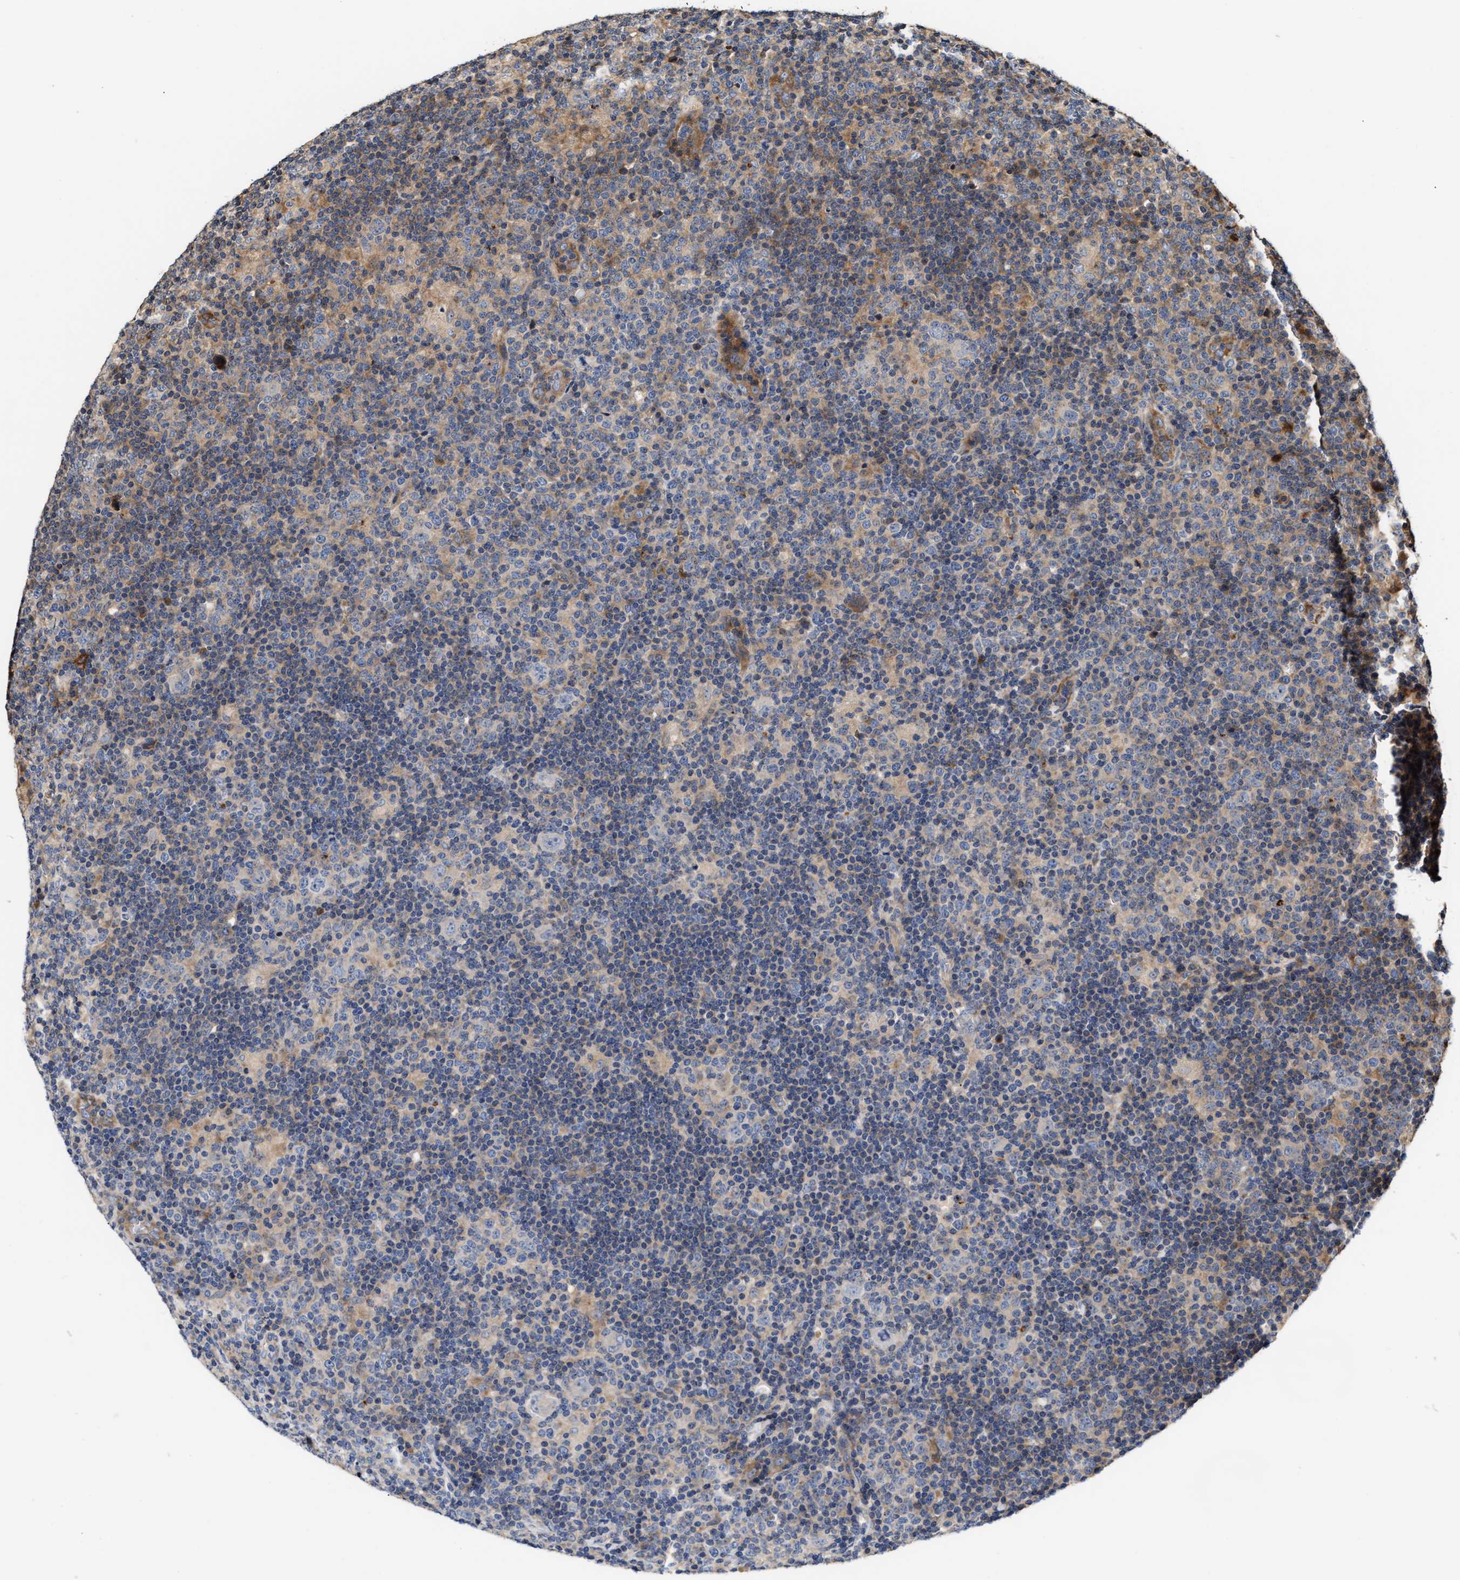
{"staining": {"intensity": "weak", "quantity": "25%-75%", "location": "cytoplasmic/membranous"}, "tissue": "lymphoma", "cell_type": "Tumor cells", "image_type": "cancer", "snomed": [{"axis": "morphology", "description": "Hodgkin's disease, NOS"}, {"axis": "topography", "description": "Lymph node"}], "caption": "Approximately 25%-75% of tumor cells in human Hodgkin's disease show weak cytoplasmic/membranous protein expression as visualized by brown immunohistochemical staining.", "gene": "CLIP2", "patient": {"sex": "female", "age": 57}}